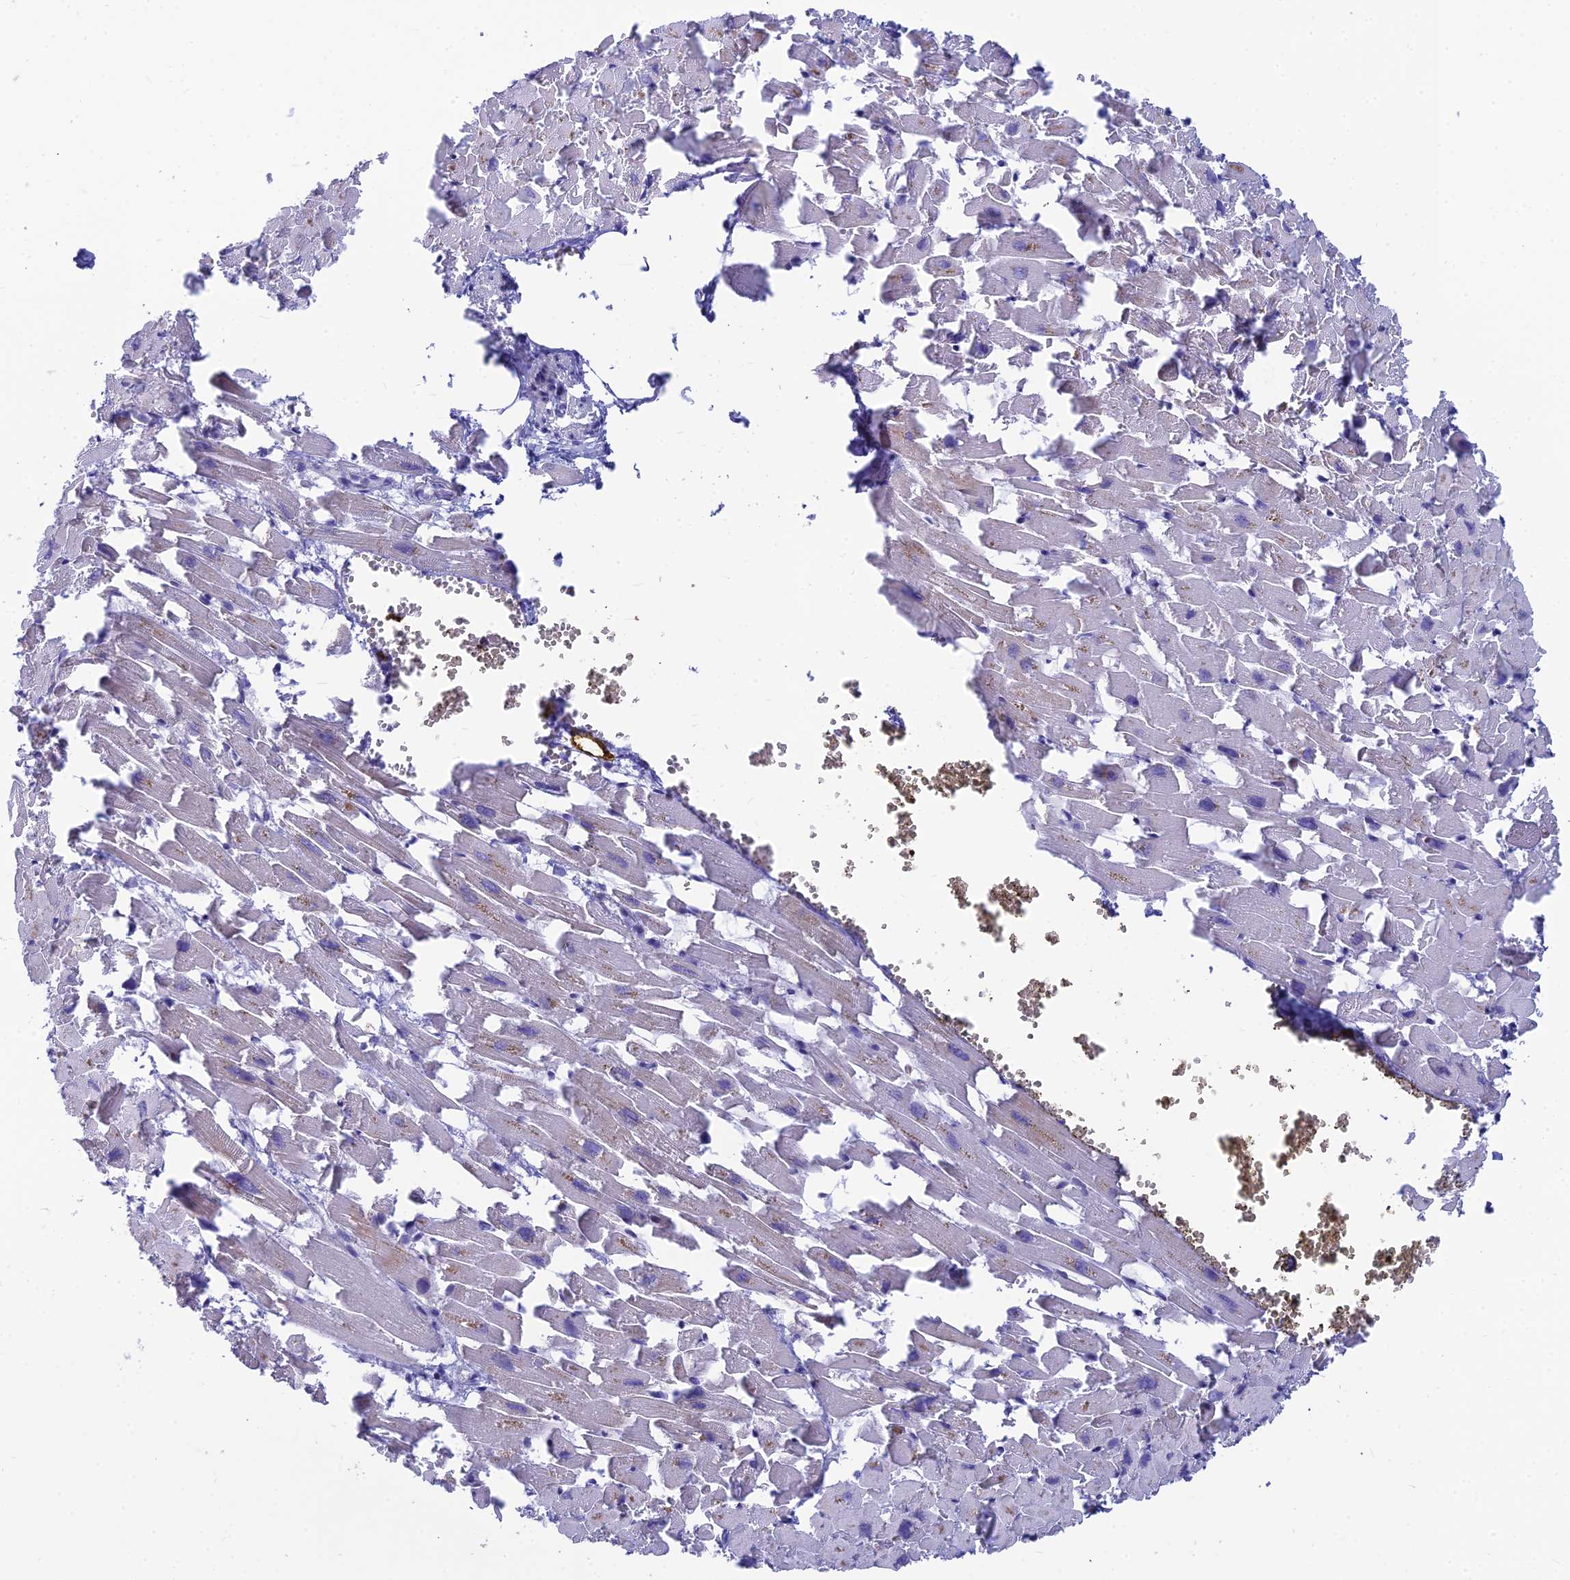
{"staining": {"intensity": "weak", "quantity": "<25%", "location": "cytoplasmic/membranous"}, "tissue": "heart muscle", "cell_type": "Cardiomyocytes", "image_type": "normal", "snomed": [{"axis": "morphology", "description": "Normal tissue, NOS"}, {"axis": "topography", "description": "Heart"}], "caption": "High power microscopy image of an immunohistochemistry (IHC) image of benign heart muscle, revealing no significant expression in cardiomyocytes.", "gene": "ENSG00000285920", "patient": {"sex": "female", "age": 64}}